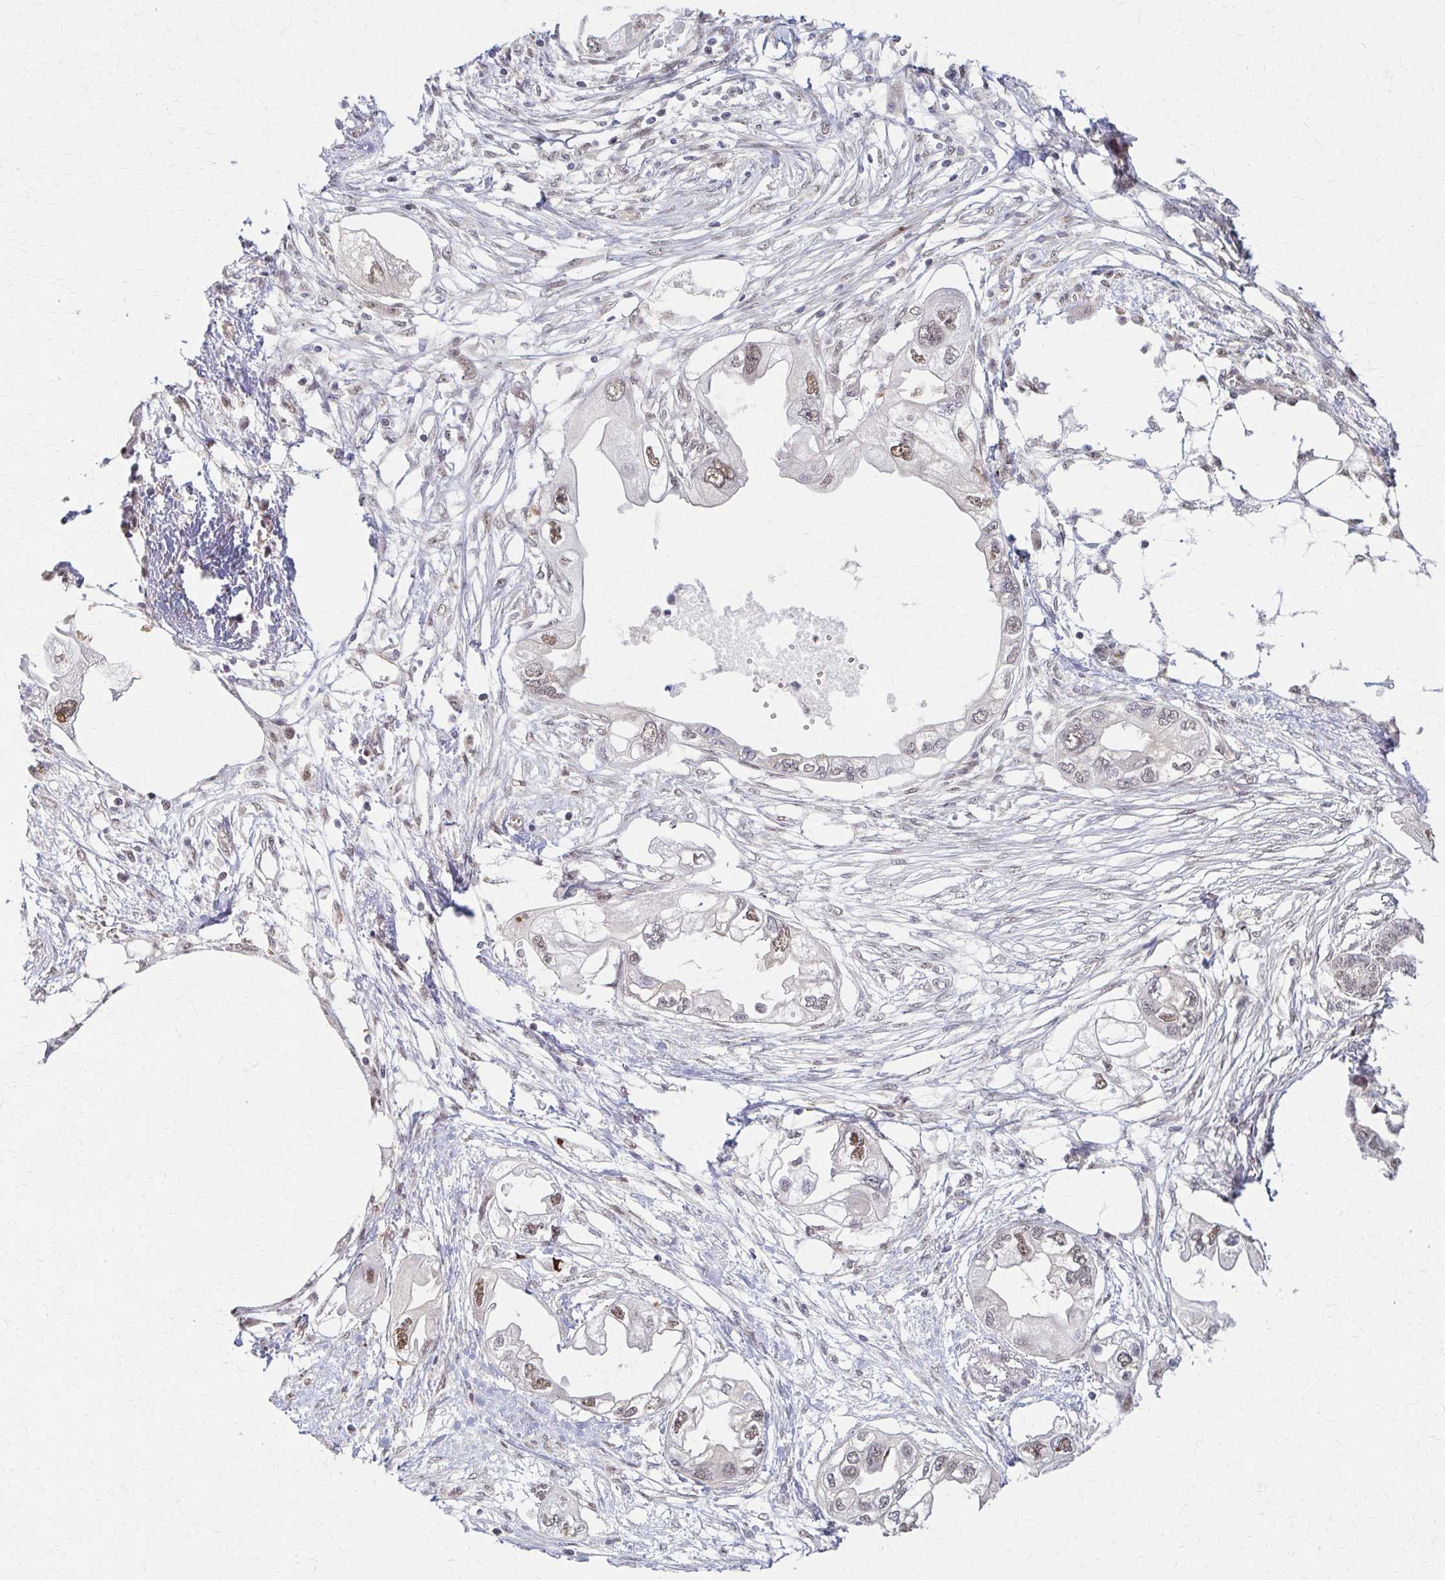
{"staining": {"intensity": "weak", "quantity": ">75%", "location": "nuclear"}, "tissue": "endometrial cancer", "cell_type": "Tumor cells", "image_type": "cancer", "snomed": [{"axis": "morphology", "description": "Adenocarcinoma, NOS"}, {"axis": "morphology", "description": "Adenocarcinoma, metastatic, NOS"}, {"axis": "topography", "description": "Adipose tissue"}, {"axis": "topography", "description": "Endometrium"}], "caption": "High-power microscopy captured an immunohistochemistry (IHC) image of endometrial metastatic adenocarcinoma, revealing weak nuclear staining in approximately >75% of tumor cells.", "gene": "PSMD7", "patient": {"sex": "female", "age": 67}}